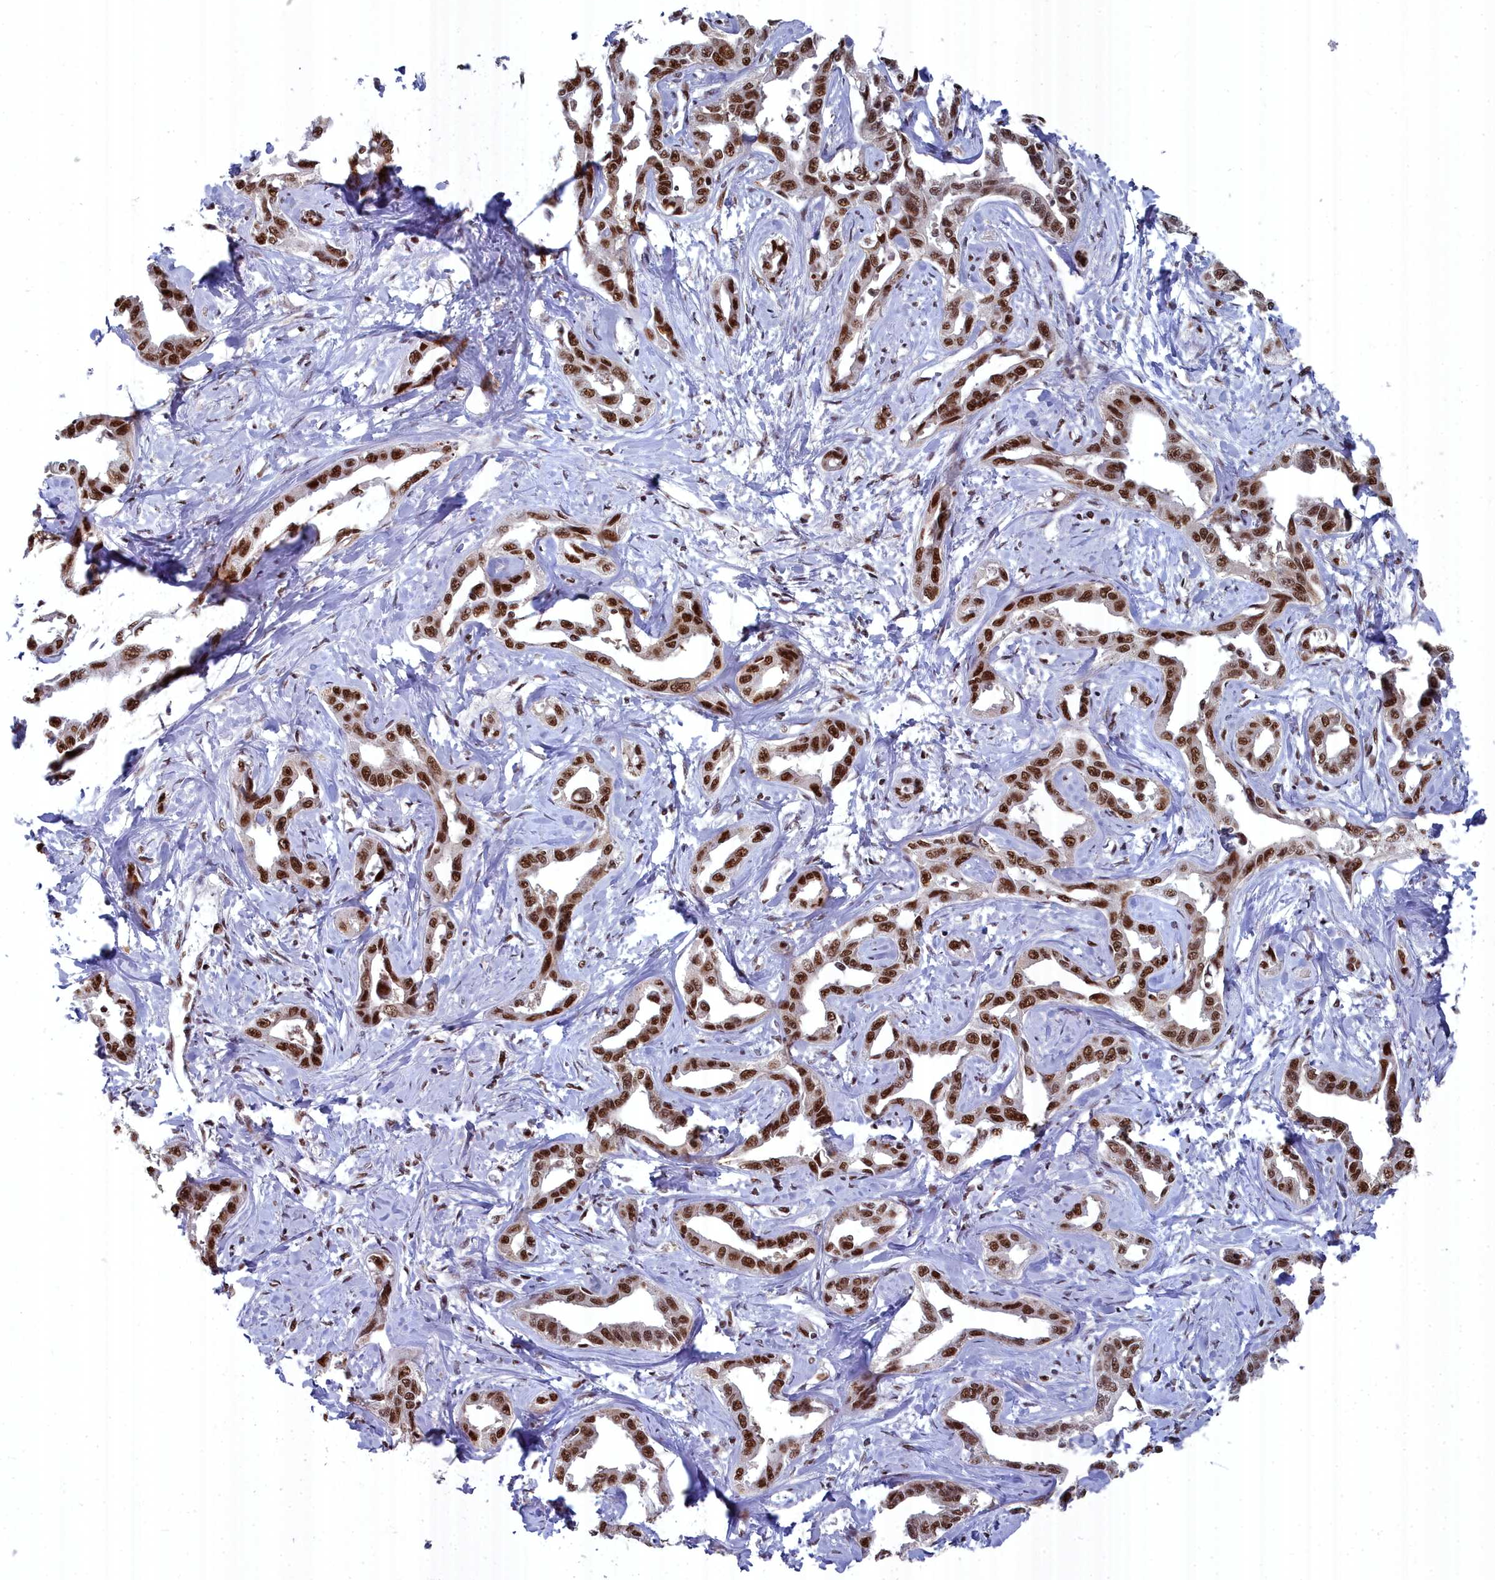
{"staining": {"intensity": "strong", "quantity": ">75%", "location": "nuclear"}, "tissue": "liver cancer", "cell_type": "Tumor cells", "image_type": "cancer", "snomed": [{"axis": "morphology", "description": "Cholangiocarcinoma"}, {"axis": "topography", "description": "Liver"}], "caption": "Immunohistochemical staining of human cholangiocarcinoma (liver) exhibits high levels of strong nuclear expression in about >75% of tumor cells.", "gene": "SF3B3", "patient": {"sex": "male", "age": 59}}